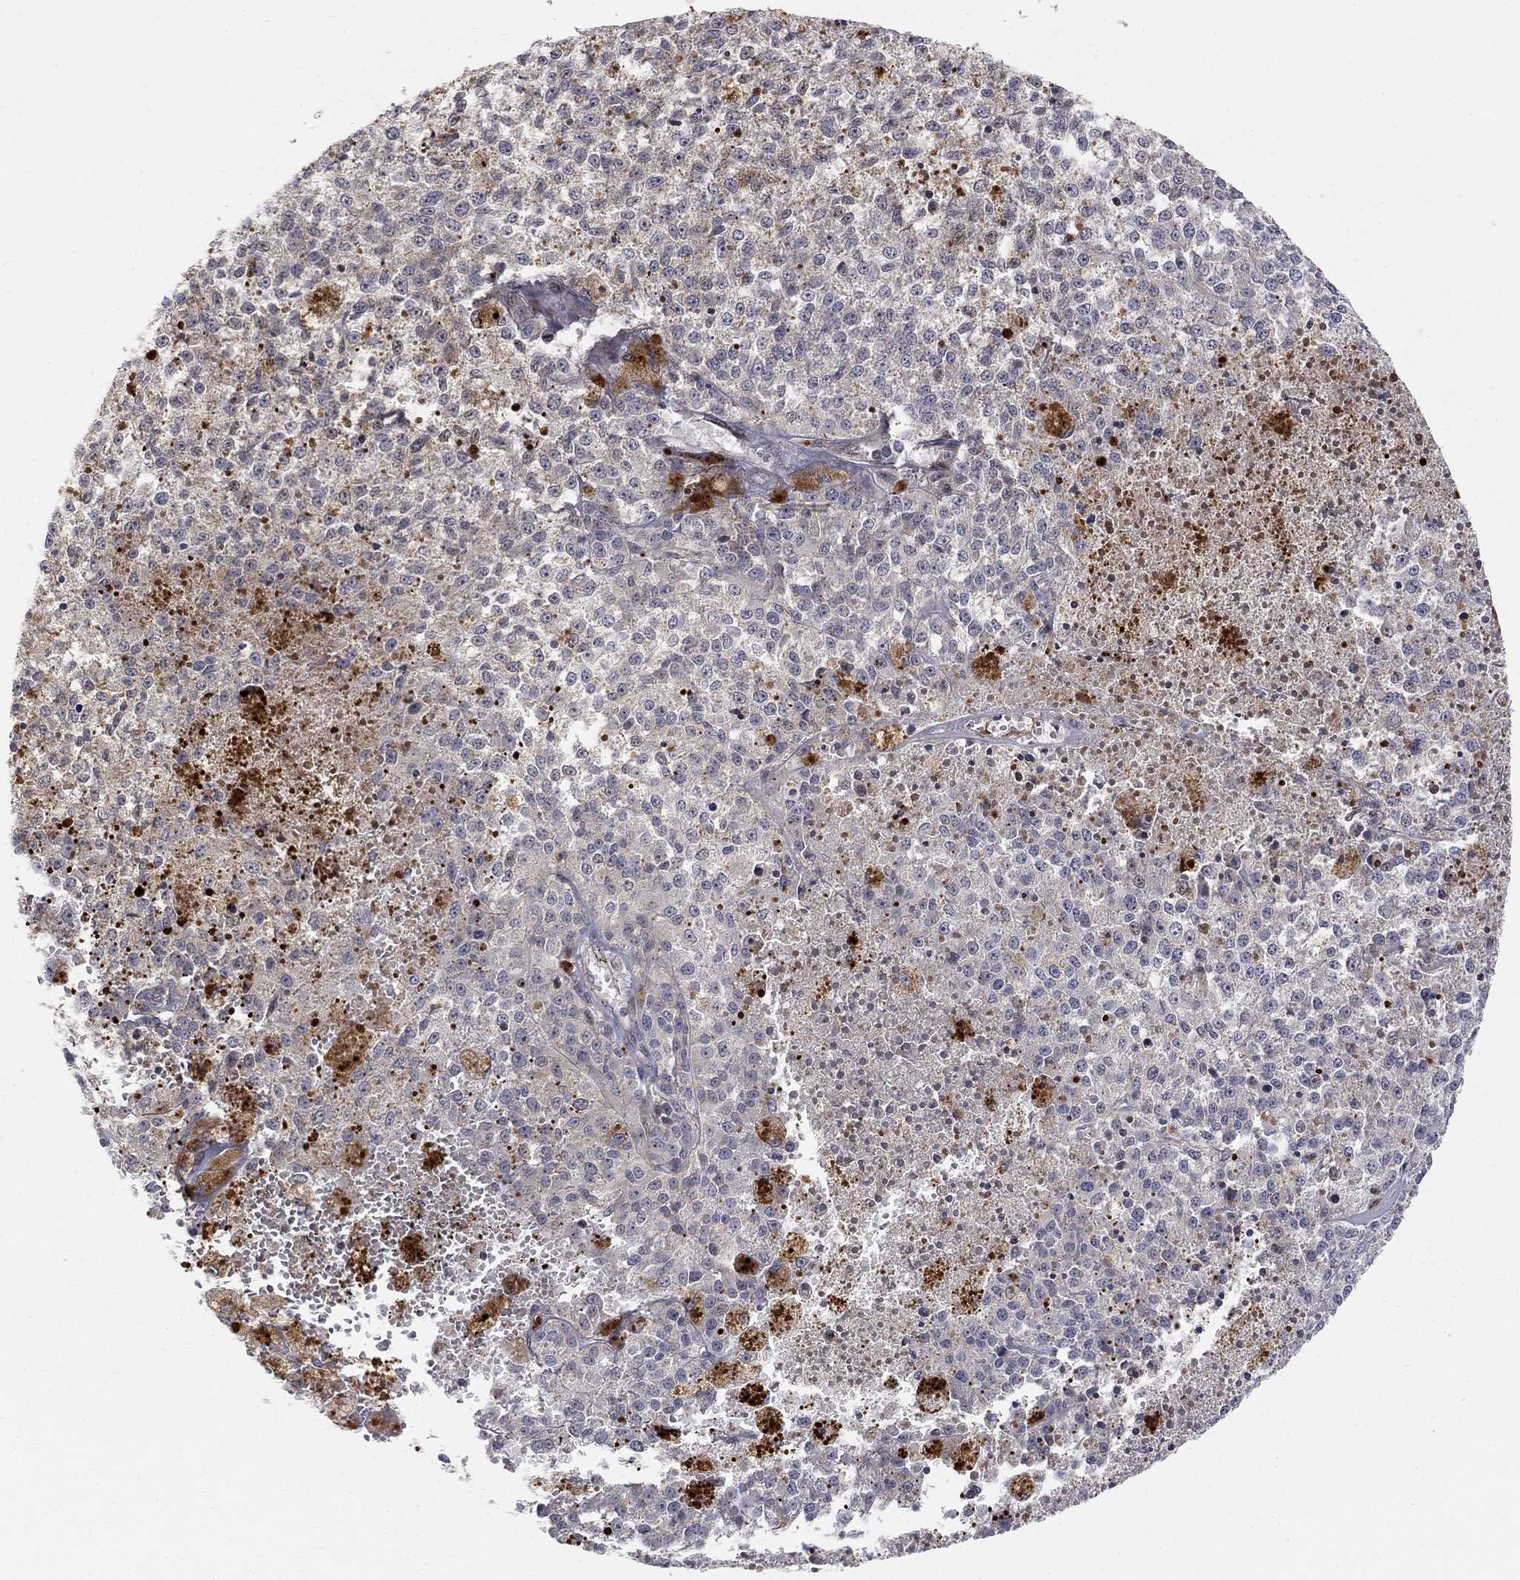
{"staining": {"intensity": "negative", "quantity": "none", "location": "none"}, "tissue": "melanoma", "cell_type": "Tumor cells", "image_type": "cancer", "snomed": [{"axis": "morphology", "description": "Malignant melanoma, Metastatic site"}, {"axis": "topography", "description": "Lymph node"}], "caption": "High power microscopy histopathology image of an immunohistochemistry photomicrograph of malignant melanoma (metastatic site), revealing no significant staining in tumor cells. (DAB (3,3'-diaminobenzidine) immunohistochemistry (IHC) with hematoxylin counter stain).", "gene": "WDR19", "patient": {"sex": "female", "age": 64}}